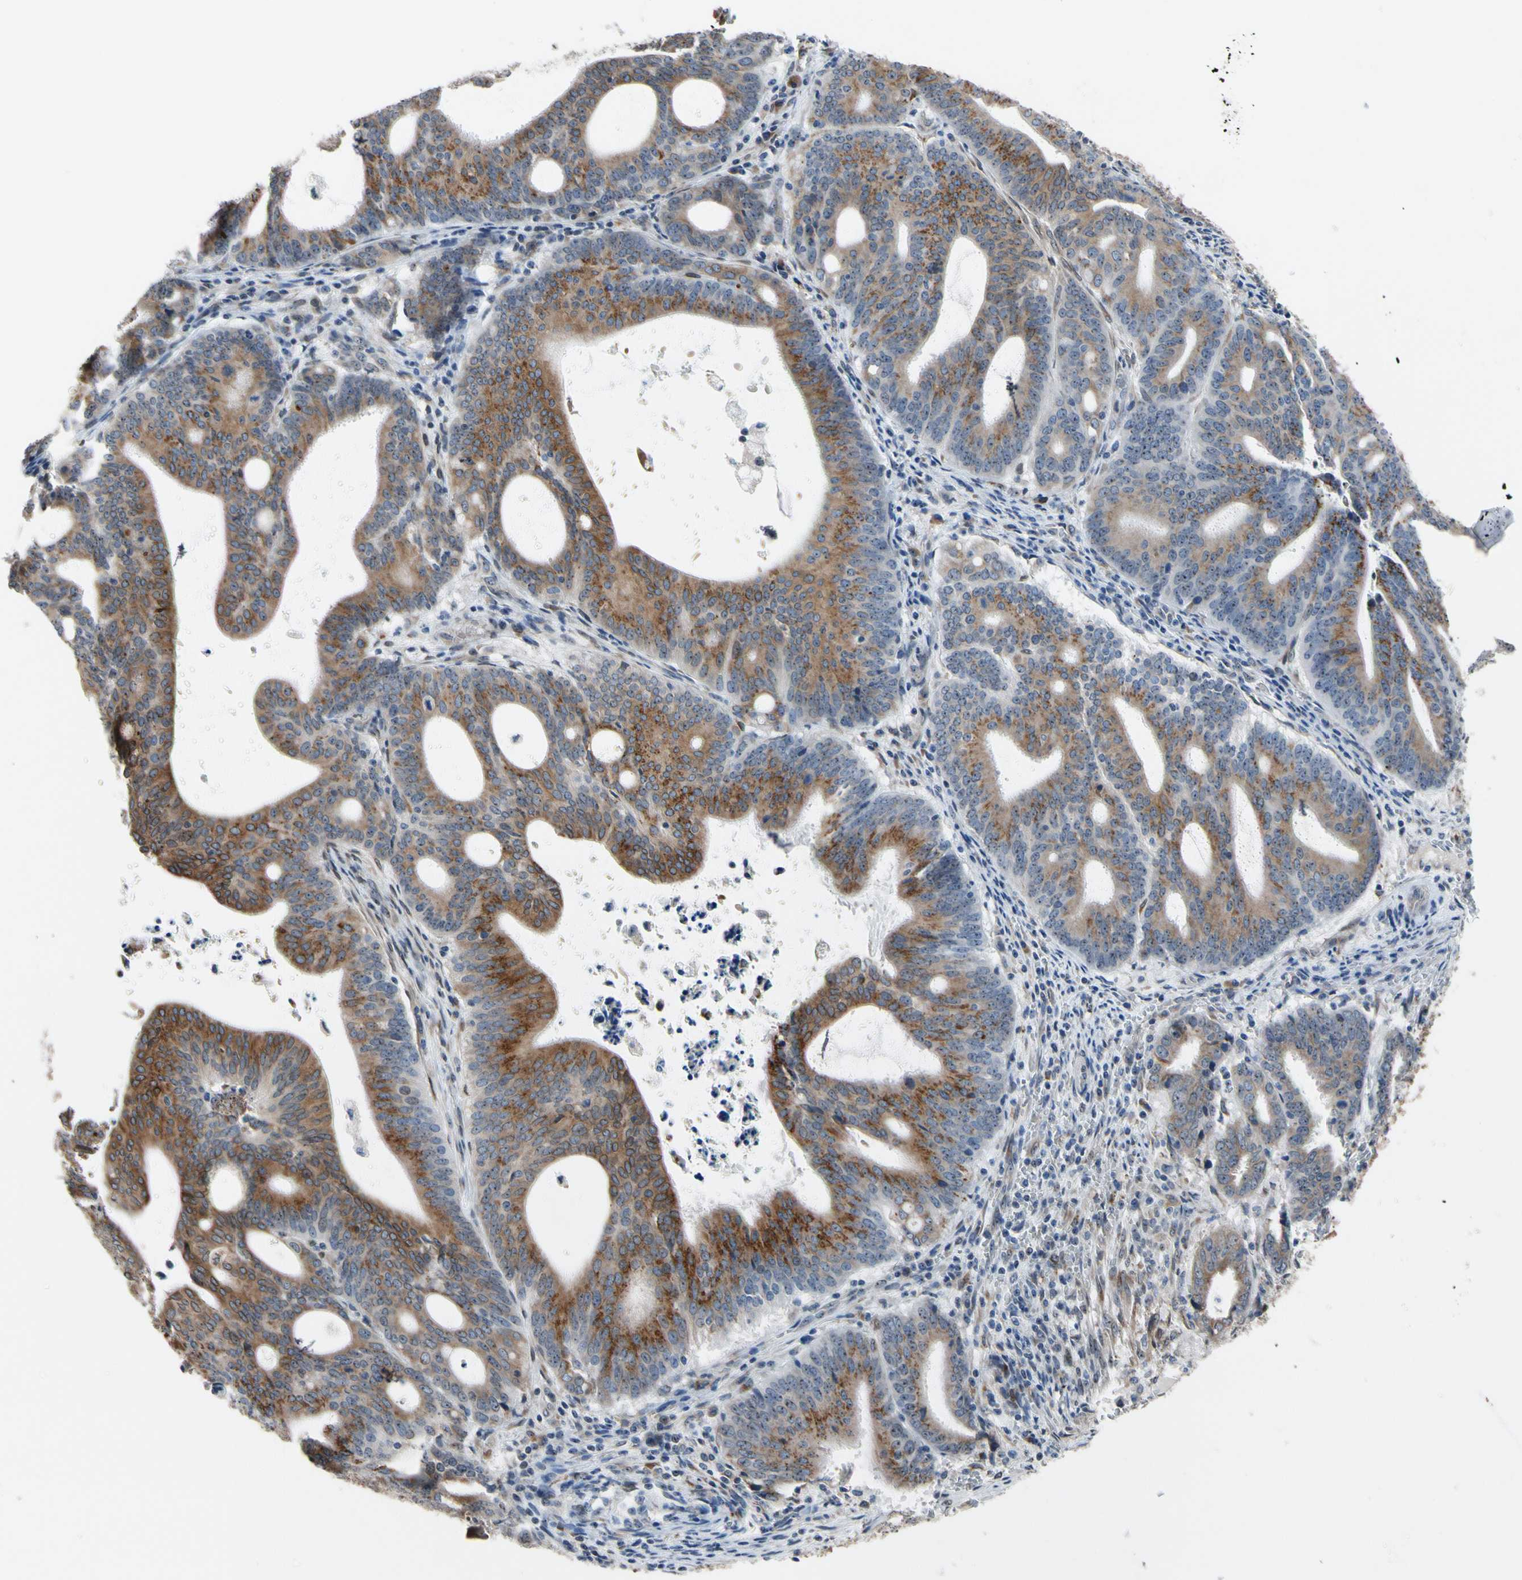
{"staining": {"intensity": "moderate", "quantity": ">75%", "location": "cytoplasmic/membranous"}, "tissue": "endometrial cancer", "cell_type": "Tumor cells", "image_type": "cancer", "snomed": [{"axis": "morphology", "description": "Adenocarcinoma, NOS"}, {"axis": "topography", "description": "Uterus"}], "caption": "Immunohistochemistry of human endometrial cancer exhibits medium levels of moderate cytoplasmic/membranous staining in about >75% of tumor cells. (DAB = brown stain, brightfield microscopy at high magnification).", "gene": "TMED7", "patient": {"sex": "female", "age": 83}}